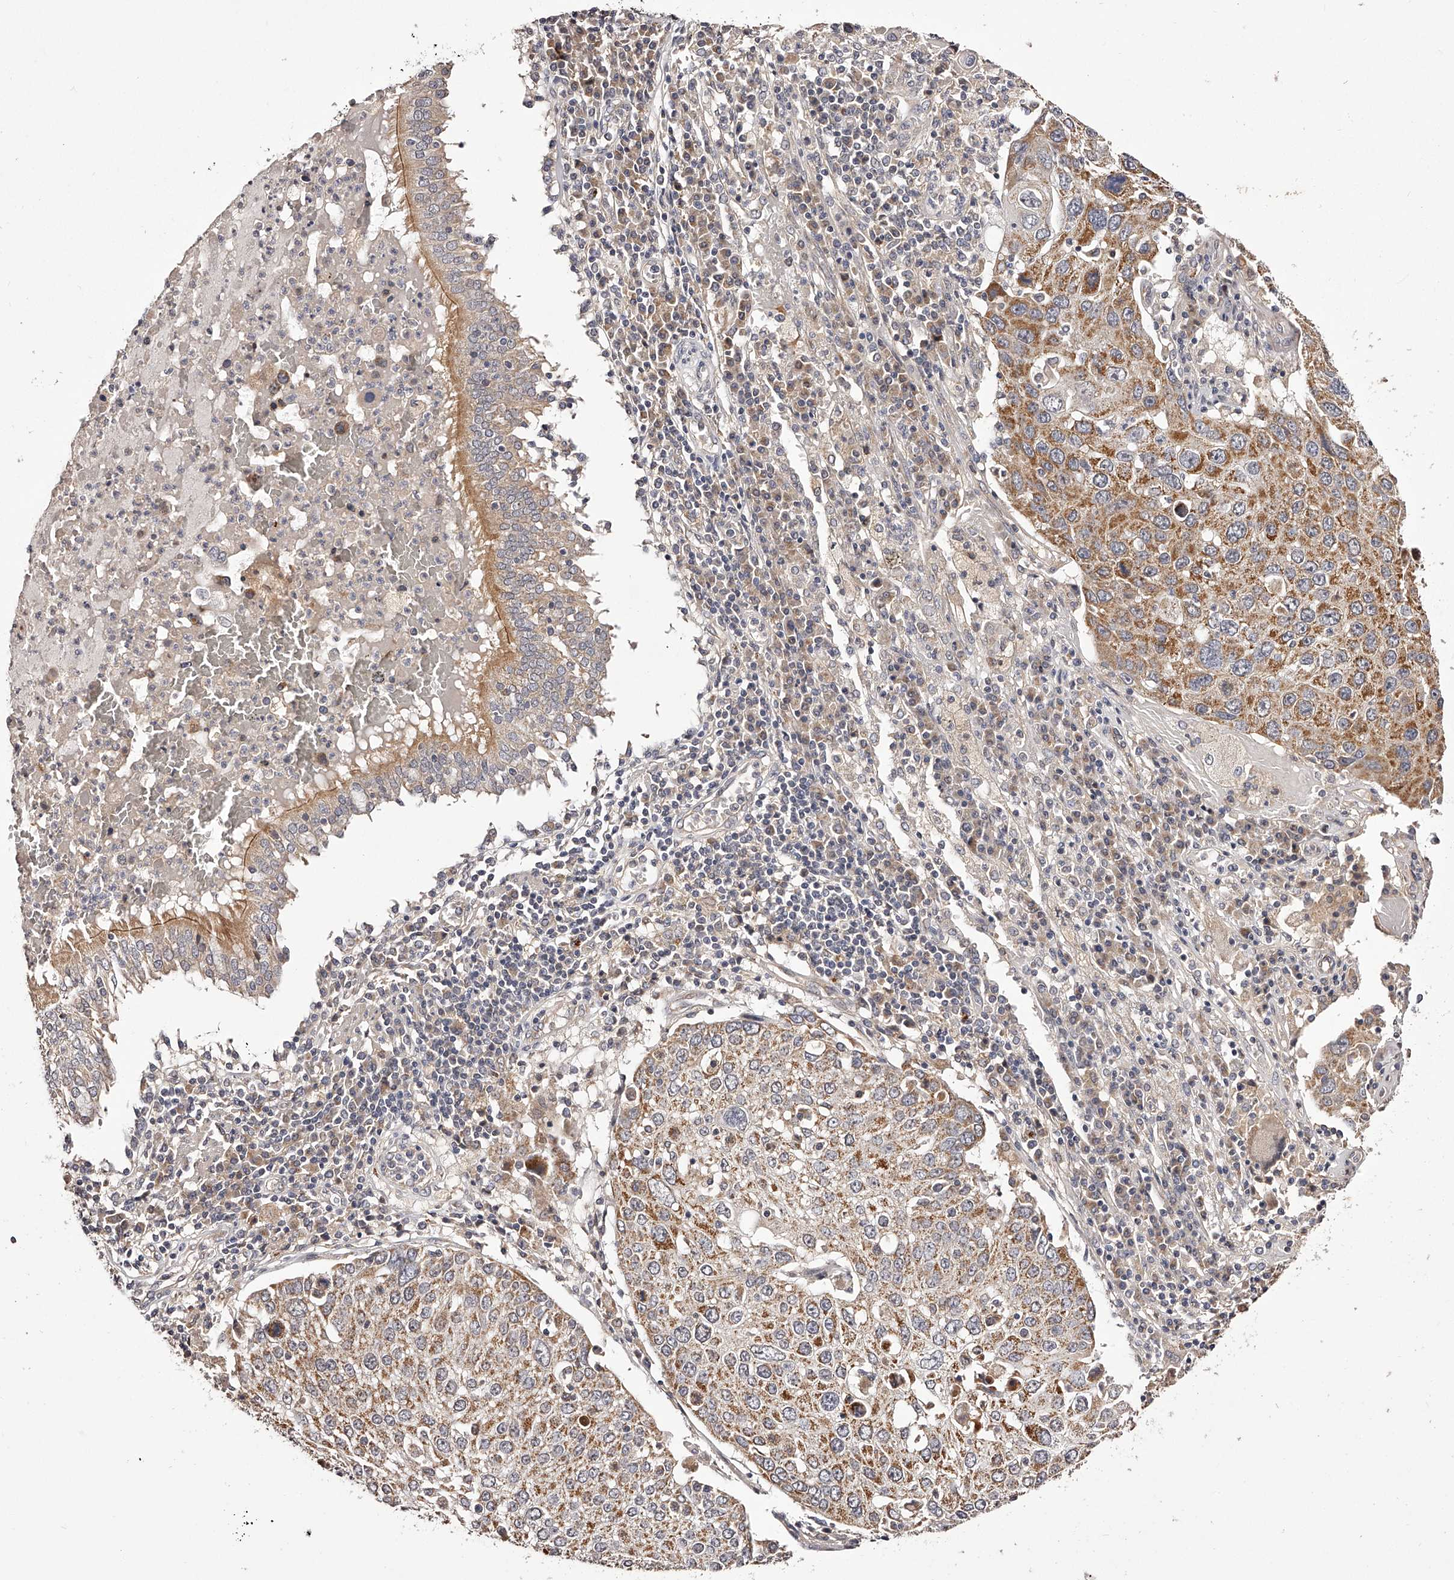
{"staining": {"intensity": "moderate", "quantity": ">75%", "location": "cytoplasmic/membranous"}, "tissue": "lung cancer", "cell_type": "Tumor cells", "image_type": "cancer", "snomed": [{"axis": "morphology", "description": "Squamous cell carcinoma, NOS"}, {"axis": "topography", "description": "Lung"}], "caption": "Protein analysis of lung cancer (squamous cell carcinoma) tissue reveals moderate cytoplasmic/membranous positivity in approximately >75% of tumor cells. The protein is shown in brown color, while the nuclei are stained blue.", "gene": "ODF2L", "patient": {"sex": "male", "age": 65}}